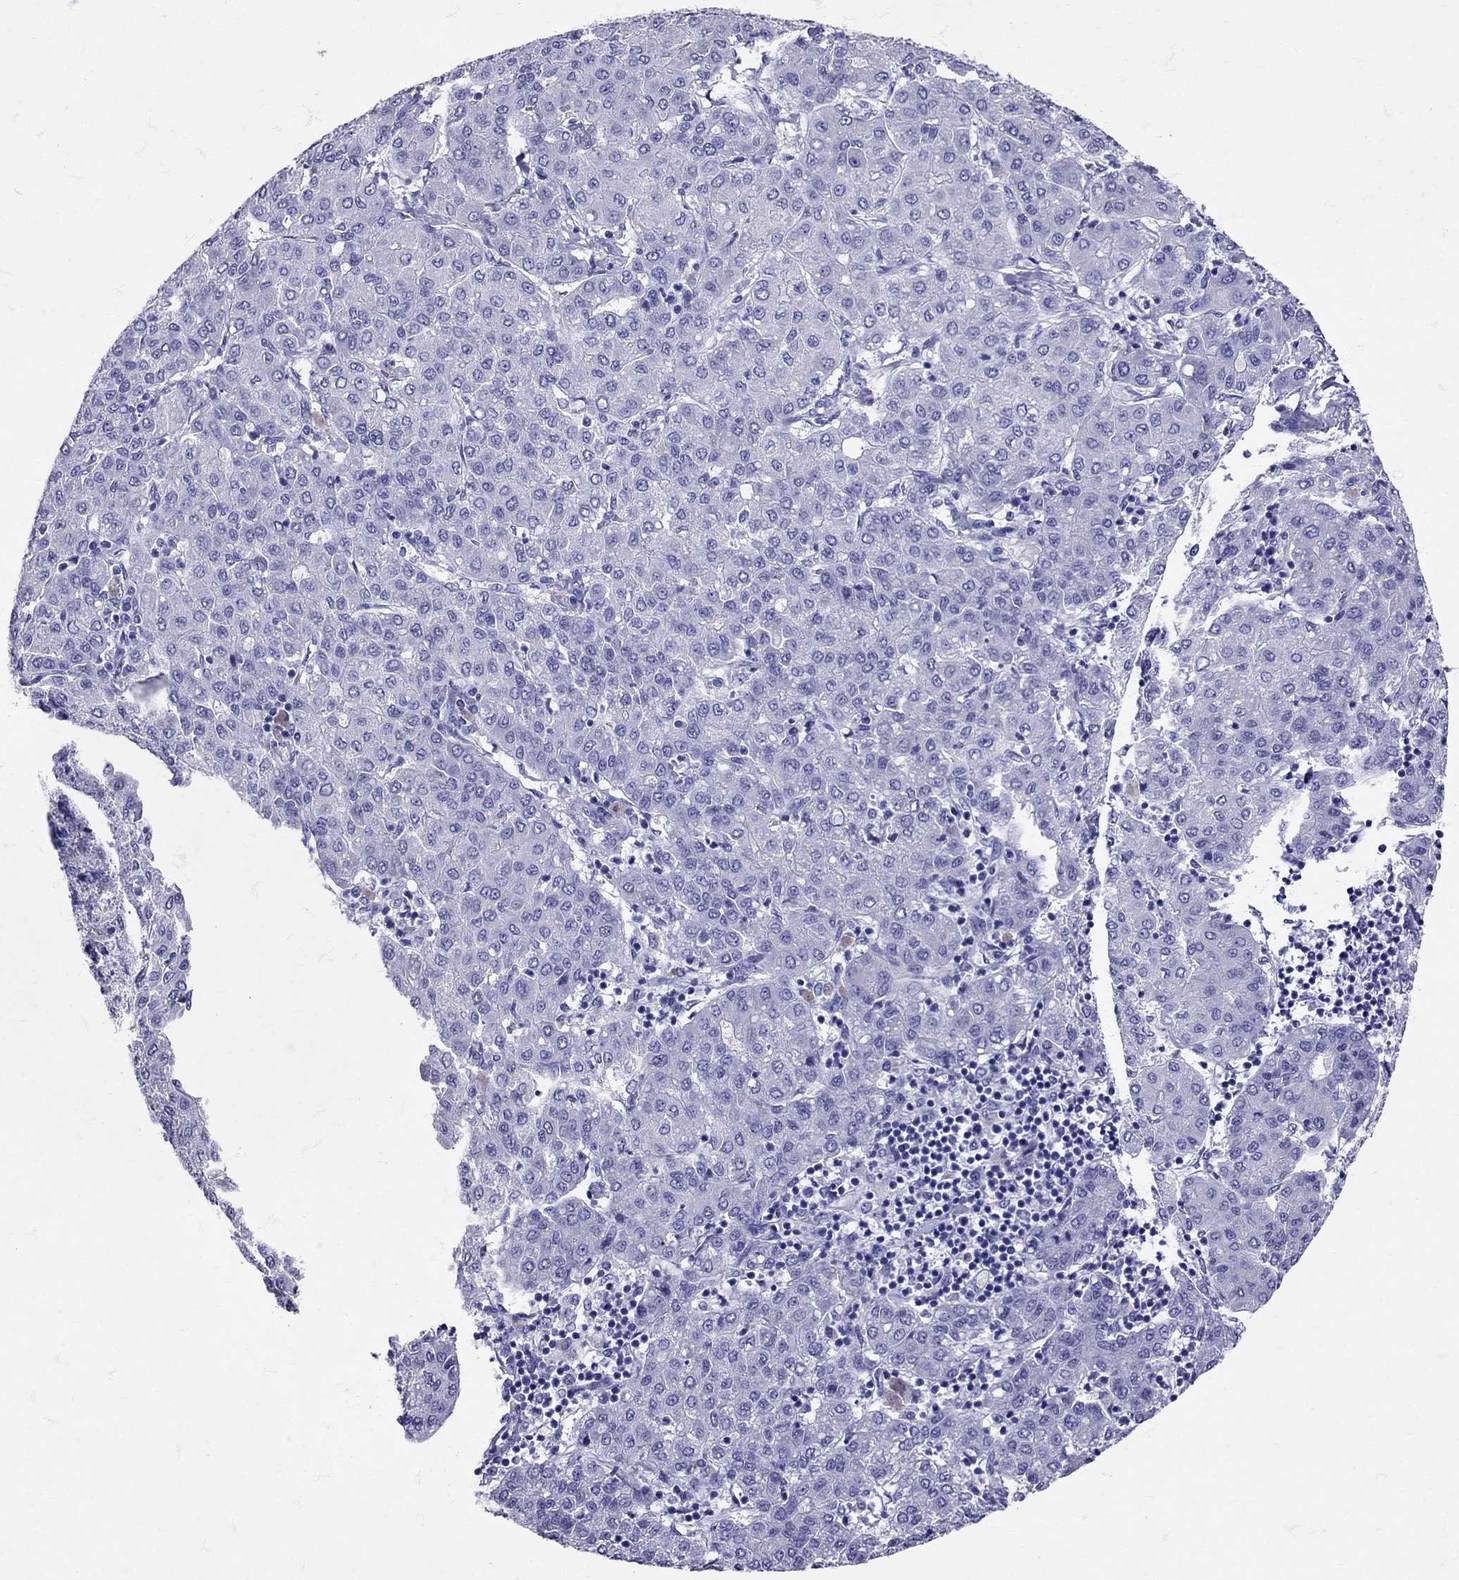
{"staining": {"intensity": "negative", "quantity": "none", "location": "none"}, "tissue": "liver cancer", "cell_type": "Tumor cells", "image_type": "cancer", "snomed": [{"axis": "morphology", "description": "Carcinoma, Hepatocellular, NOS"}, {"axis": "topography", "description": "Liver"}], "caption": "This is an immunohistochemistry (IHC) photomicrograph of human liver cancer. There is no staining in tumor cells.", "gene": "AVP", "patient": {"sex": "male", "age": 65}}